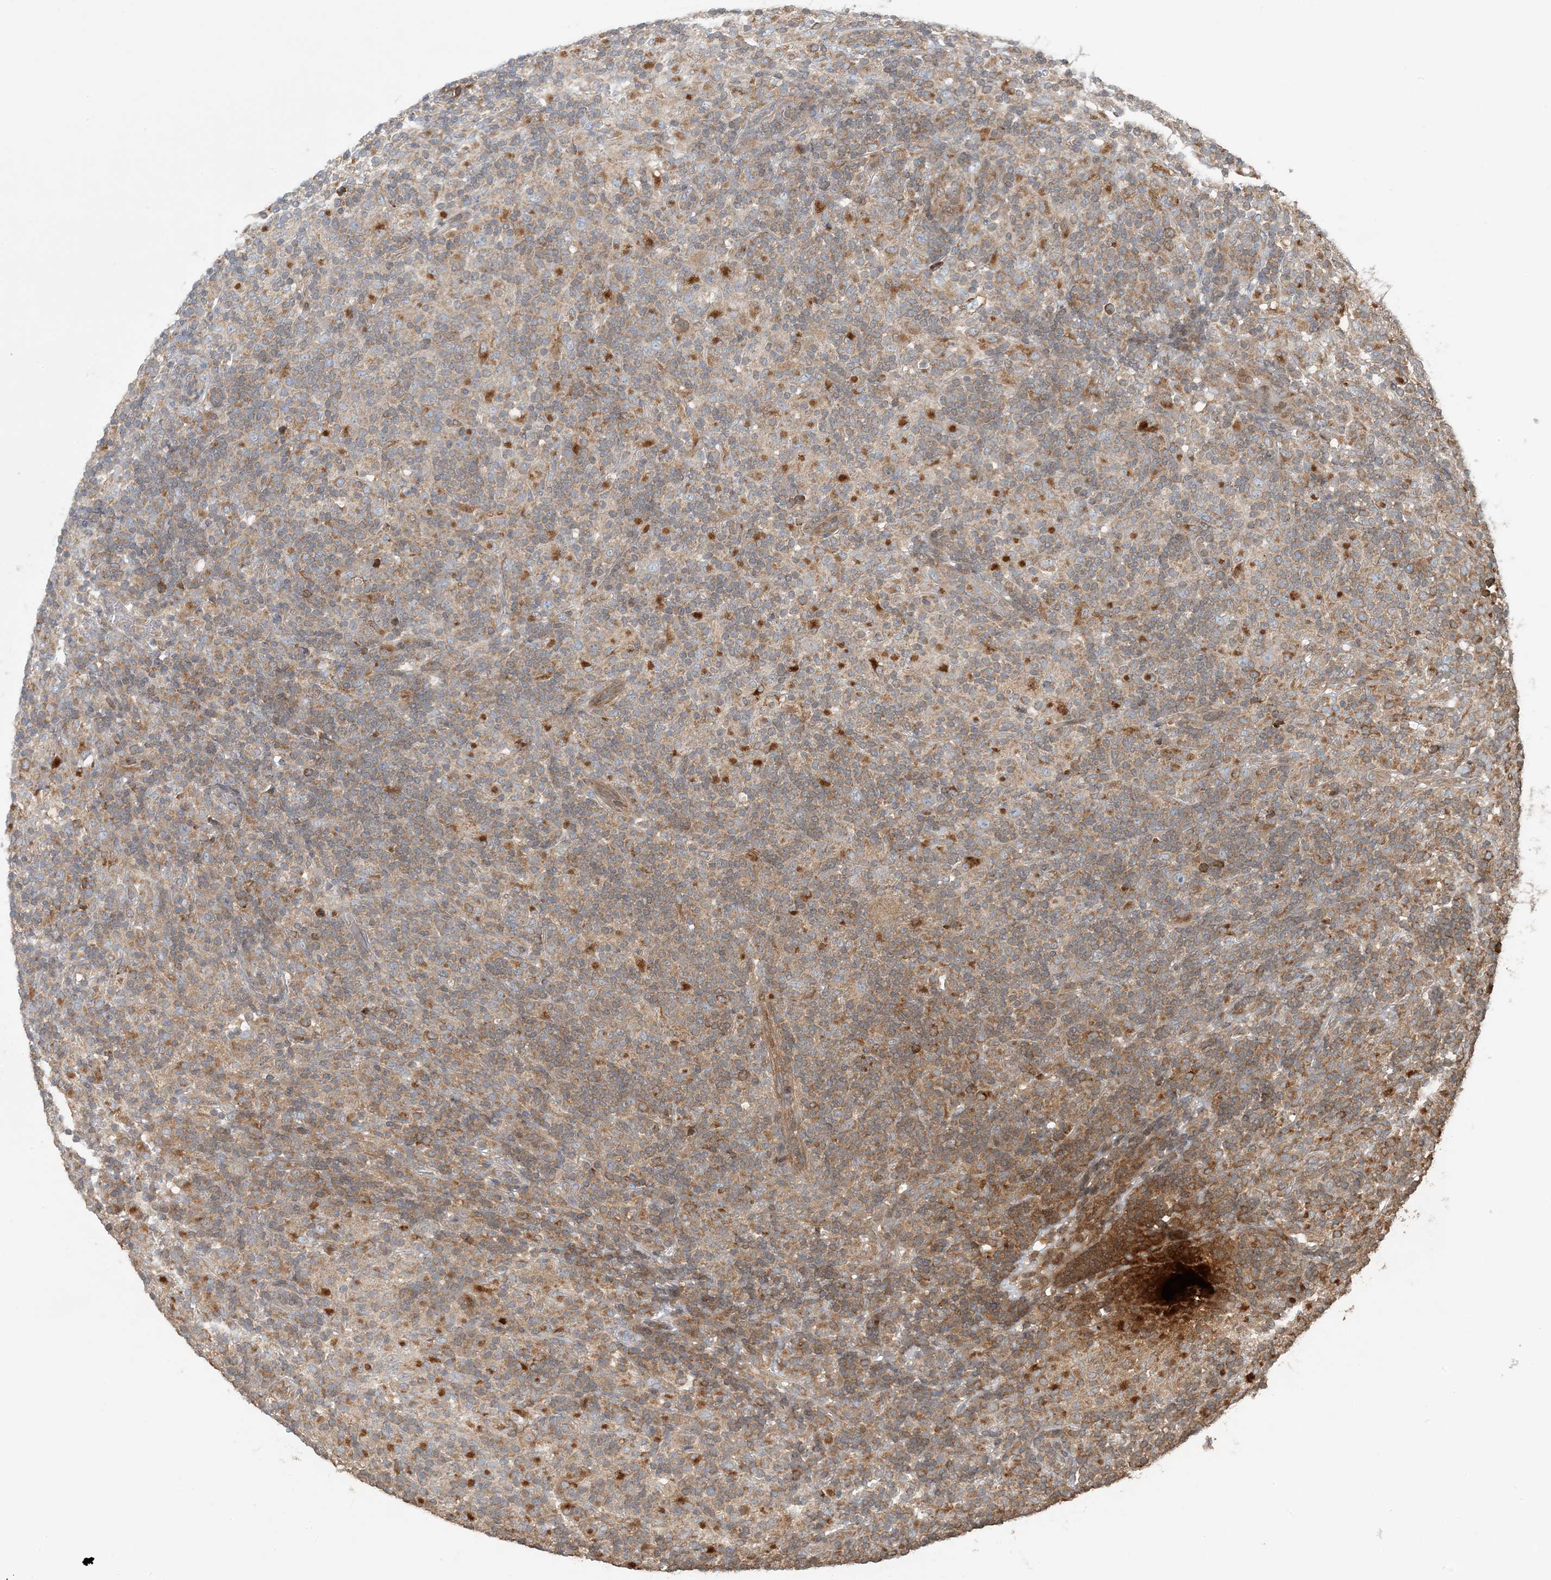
{"staining": {"intensity": "weak", "quantity": "<25%", "location": "cytoplasmic/membranous"}, "tissue": "lymphoma", "cell_type": "Tumor cells", "image_type": "cancer", "snomed": [{"axis": "morphology", "description": "Hodgkin's disease, NOS"}, {"axis": "topography", "description": "Lymph node"}], "caption": "Immunohistochemistry of human Hodgkin's disease demonstrates no positivity in tumor cells.", "gene": "ATP13A2", "patient": {"sex": "male", "age": 70}}